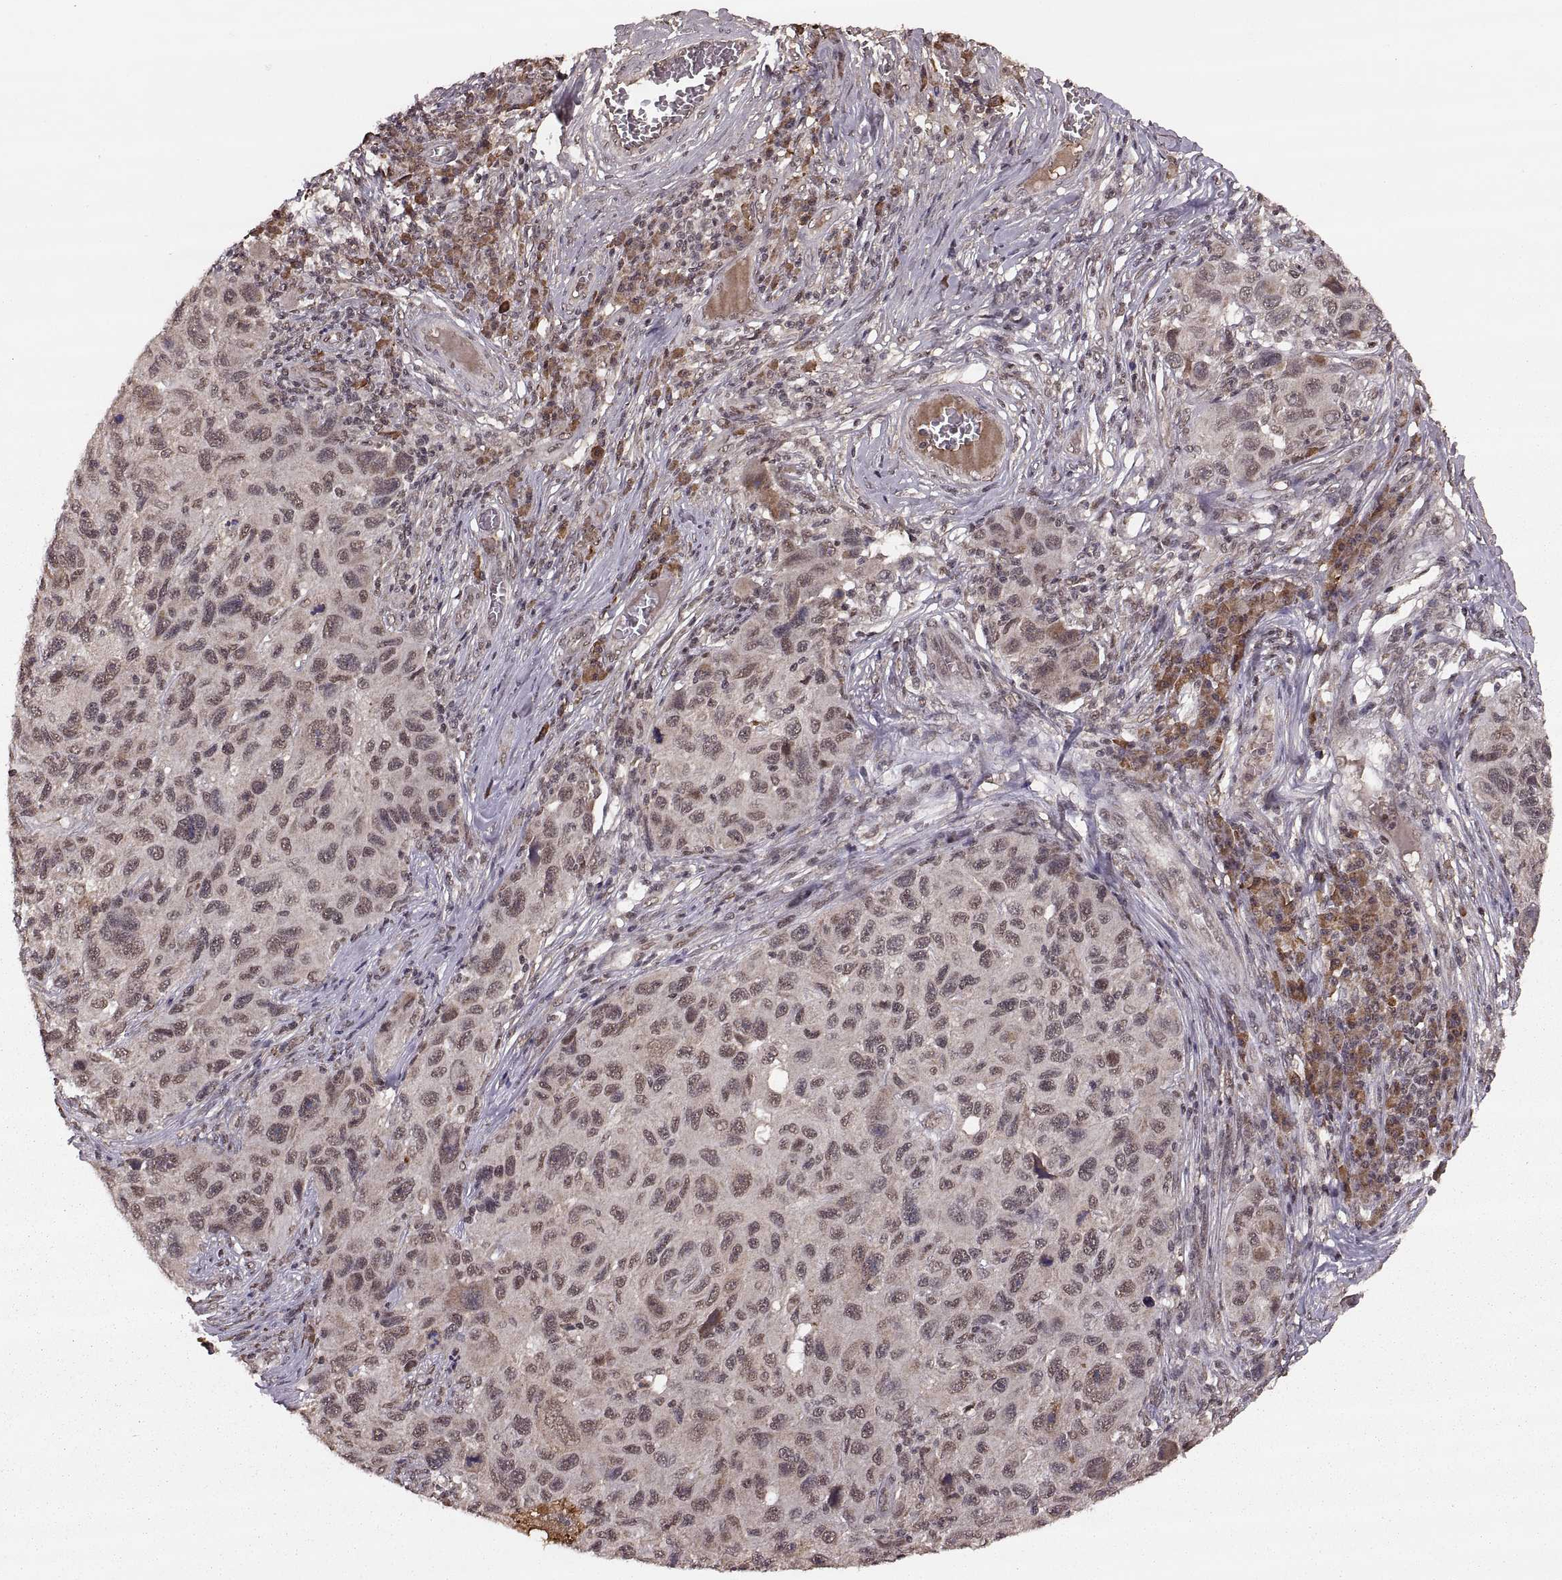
{"staining": {"intensity": "weak", "quantity": "<25%", "location": "nuclear"}, "tissue": "melanoma", "cell_type": "Tumor cells", "image_type": "cancer", "snomed": [{"axis": "morphology", "description": "Malignant melanoma, NOS"}, {"axis": "topography", "description": "Skin"}], "caption": "An immunohistochemistry micrograph of malignant melanoma is shown. There is no staining in tumor cells of malignant melanoma.", "gene": "RFT1", "patient": {"sex": "male", "age": 53}}